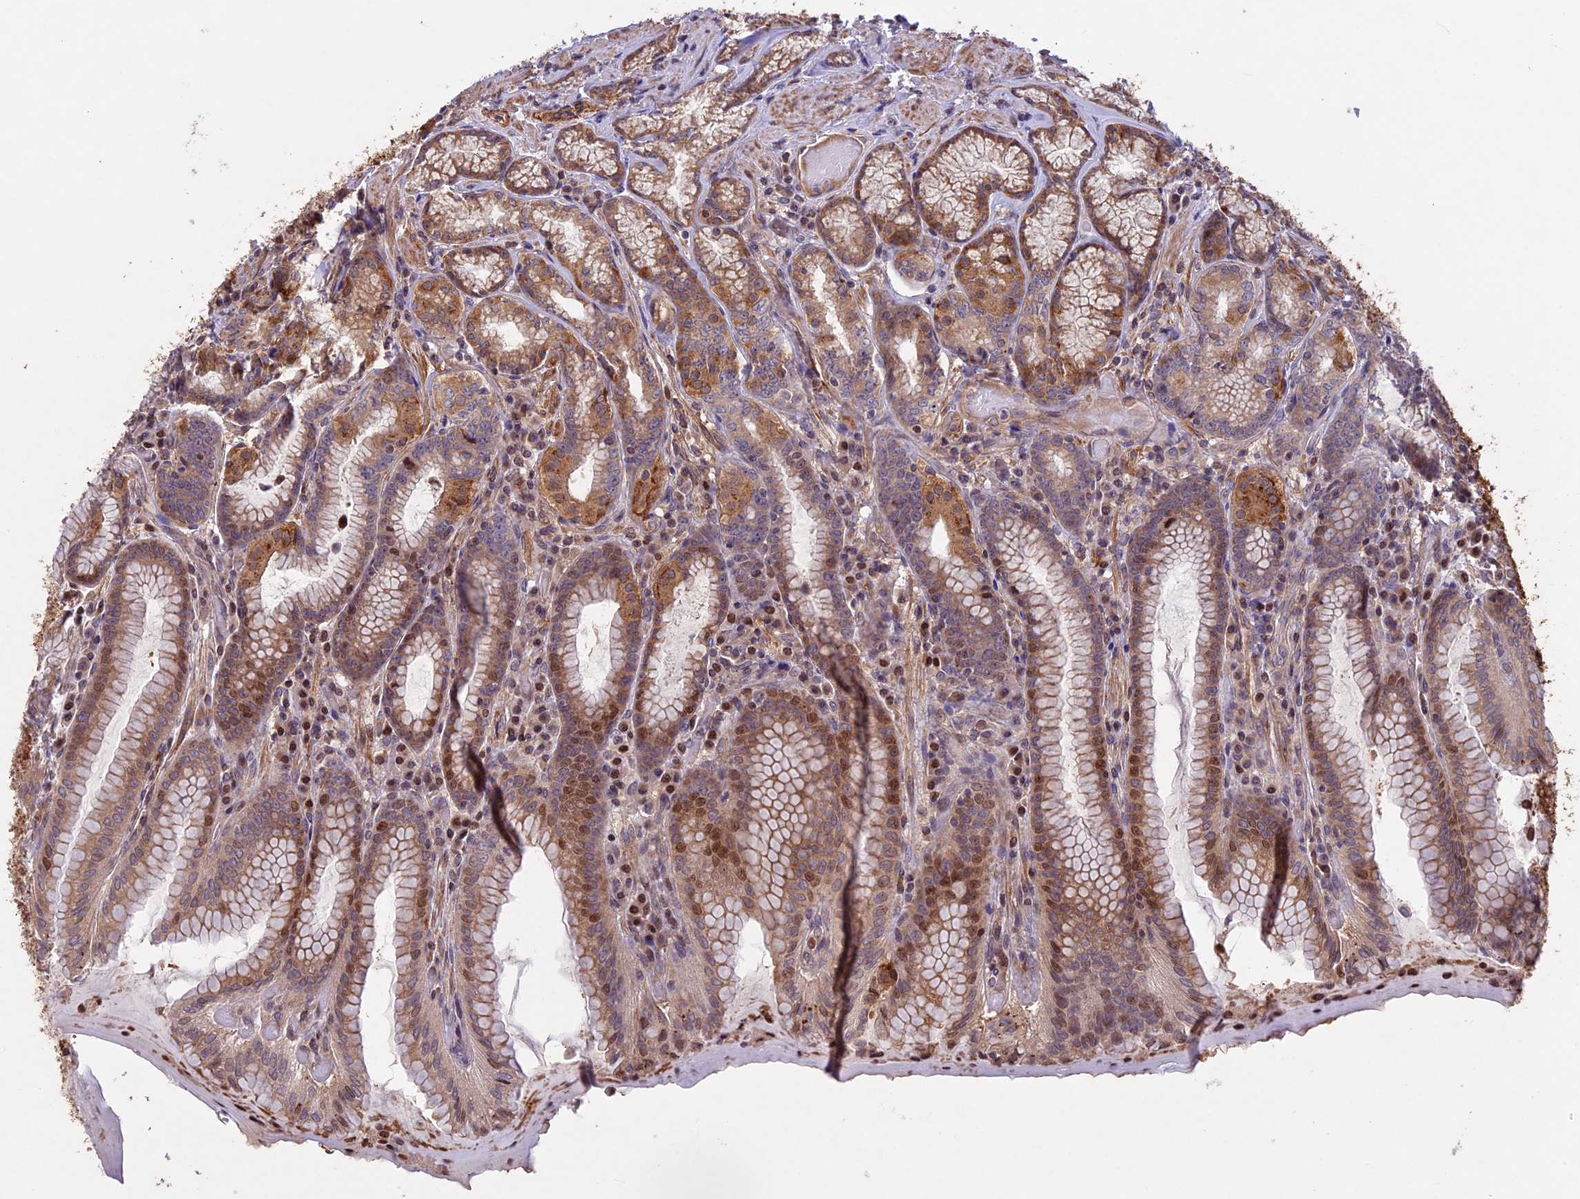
{"staining": {"intensity": "moderate", "quantity": ">75%", "location": "cytoplasmic/membranous,nuclear"}, "tissue": "stomach", "cell_type": "Glandular cells", "image_type": "normal", "snomed": [{"axis": "morphology", "description": "Normal tissue, NOS"}, {"axis": "topography", "description": "Stomach, upper"}, {"axis": "topography", "description": "Stomach, lower"}], "caption": "Stomach stained for a protein (brown) shows moderate cytoplasmic/membranous,nuclear positive positivity in about >75% of glandular cells.", "gene": "MAN2C1", "patient": {"sex": "female", "age": 76}}